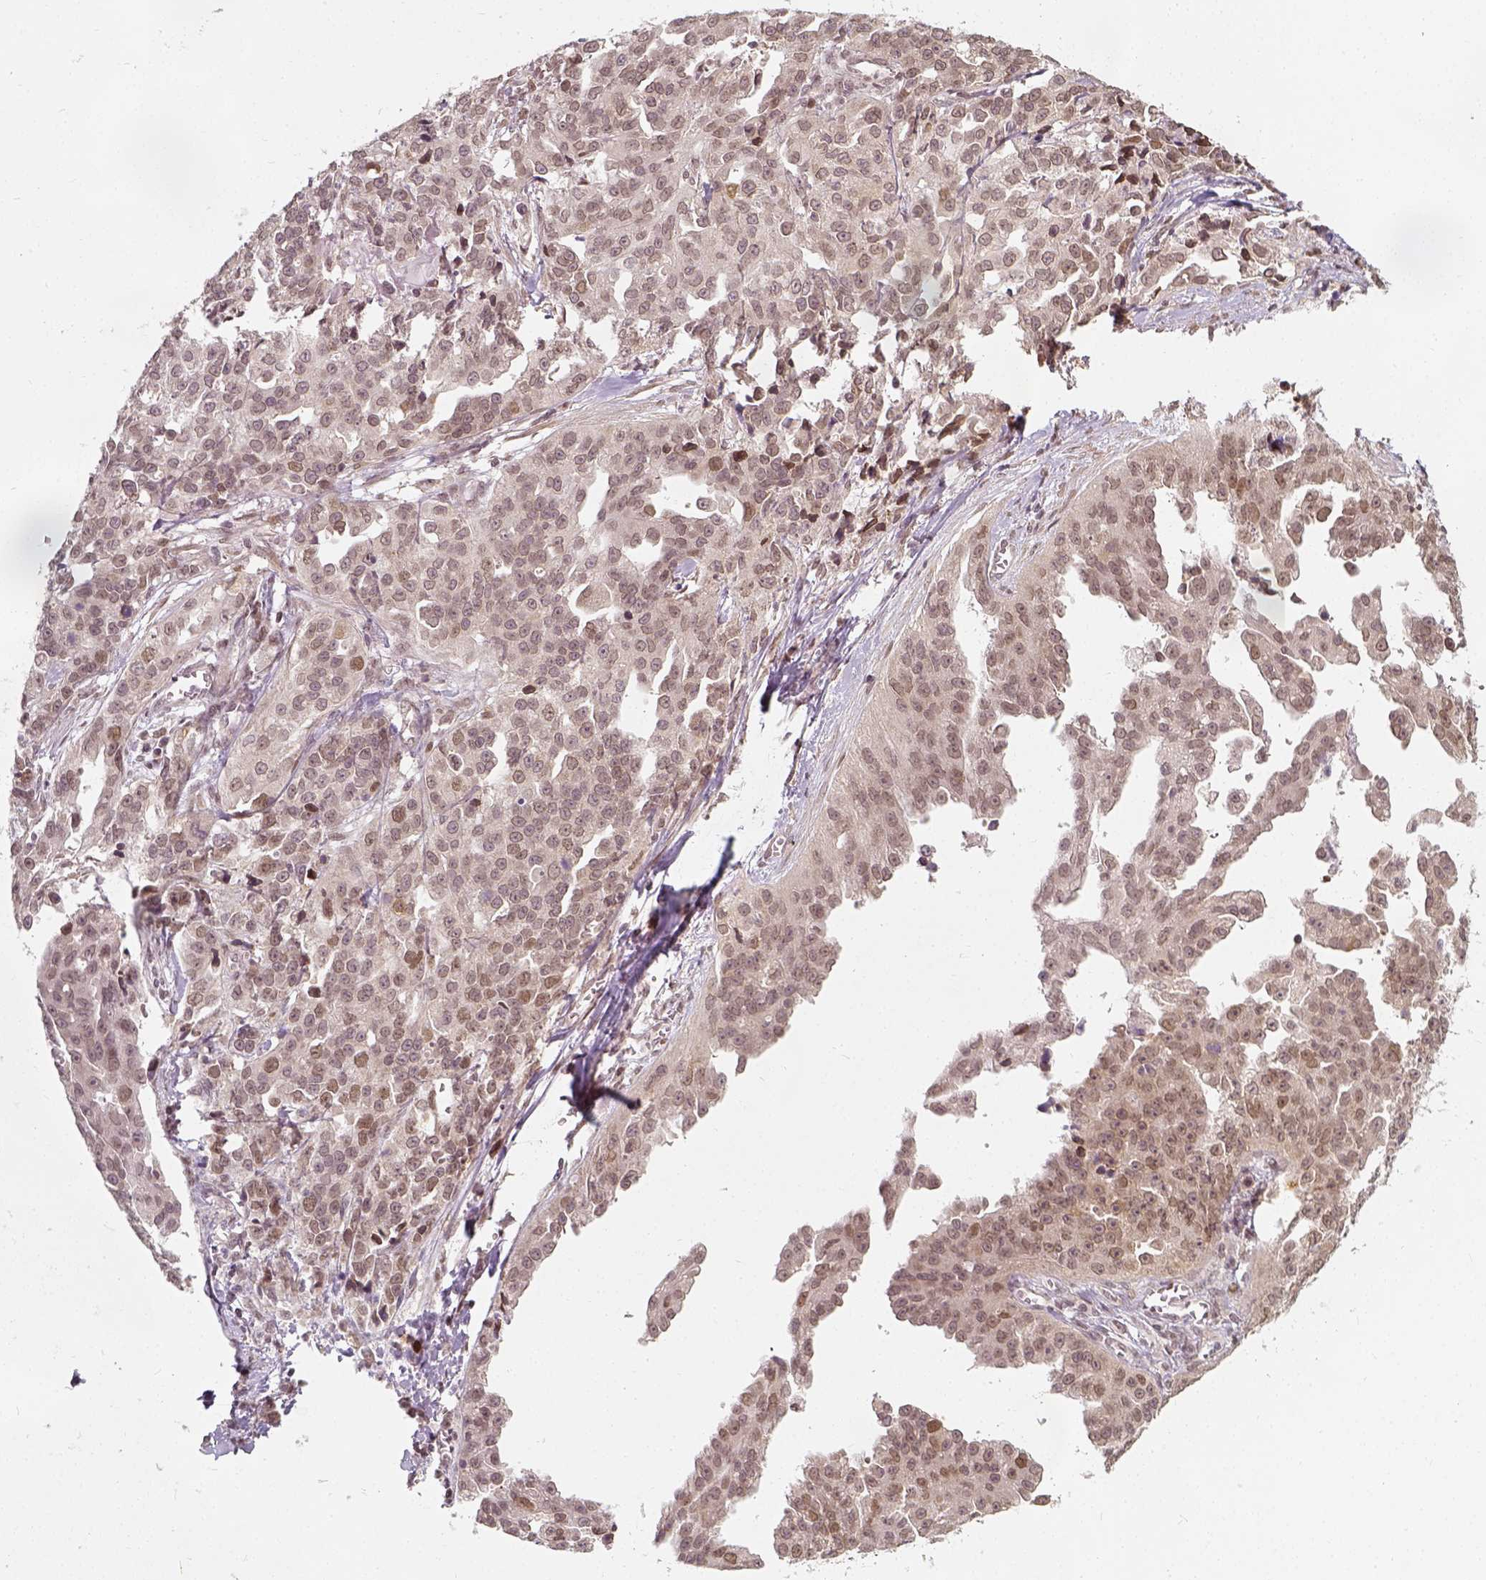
{"staining": {"intensity": "moderate", "quantity": "<25%", "location": "nuclear"}, "tissue": "ovarian cancer", "cell_type": "Tumor cells", "image_type": "cancer", "snomed": [{"axis": "morphology", "description": "Cystadenocarcinoma, serous, NOS"}, {"axis": "topography", "description": "Ovary"}], "caption": "An image of human serous cystadenocarcinoma (ovarian) stained for a protein shows moderate nuclear brown staining in tumor cells. (DAB IHC with brightfield microscopy, high magnification).", "gene": "ZMAT3", "patient": {"sex": "female", "age": 75}}